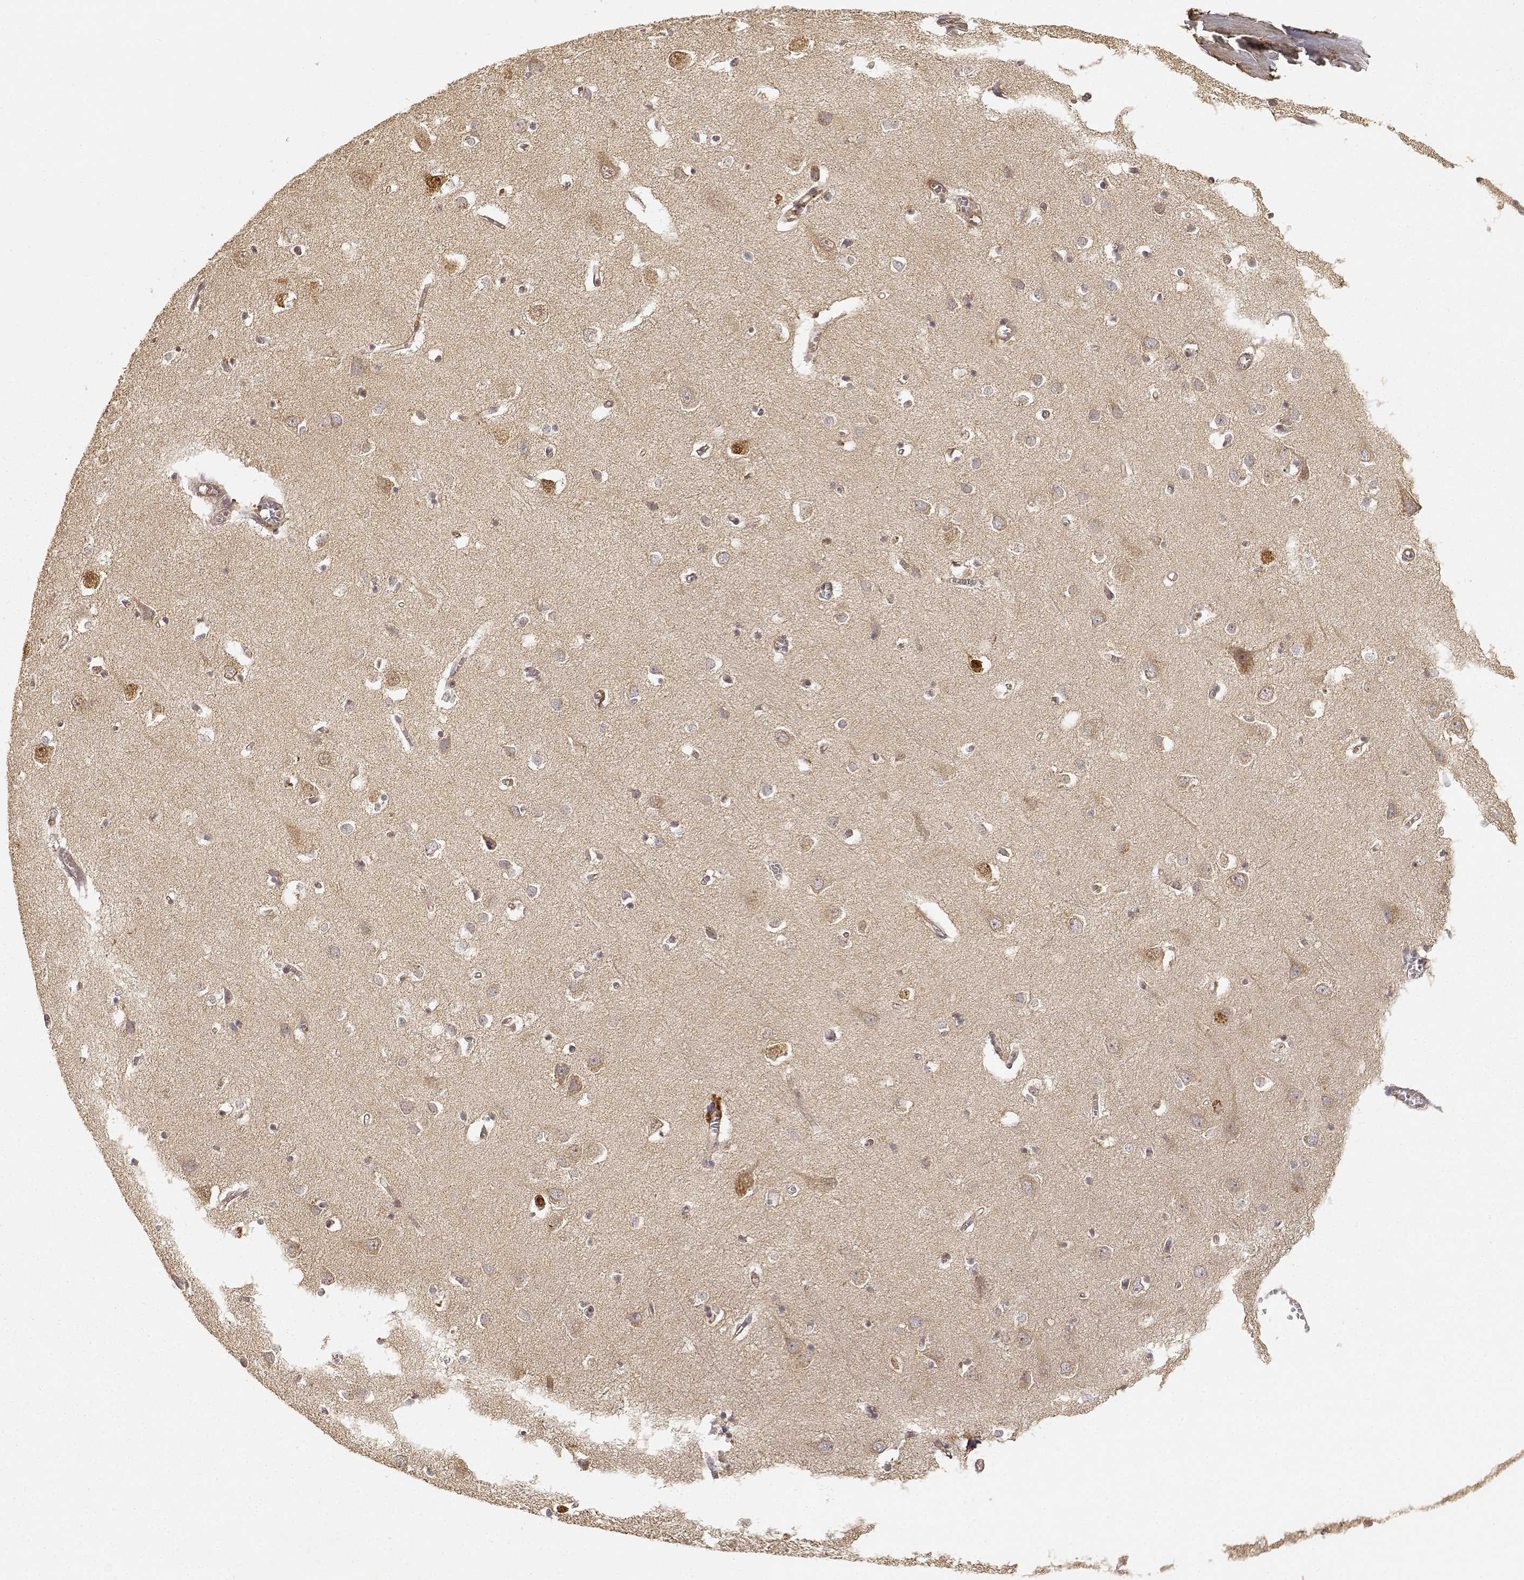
{"staining": {"intensity": "moderate", "quantity": ">75%", "location": "cytoplasmic/membranous"}, "tissue": "cerebral cortex", "cell_type": "Endothelial cells", "image_type": "normal", "snomed": [{"axis": "morphology", "description": "Normal tissue, NOS"}, {"axis": "topography", "description": "Cerebral cortex"}], "caption": "Immunohistochemical staining of unremarkable cerebral cortex demonstrates moderate cytoplasmic/membranous protein expression in about >75% of endothelial cells.", "gene": "CDK5RAP2", "patient": {"sex": "male", "age": 70}}